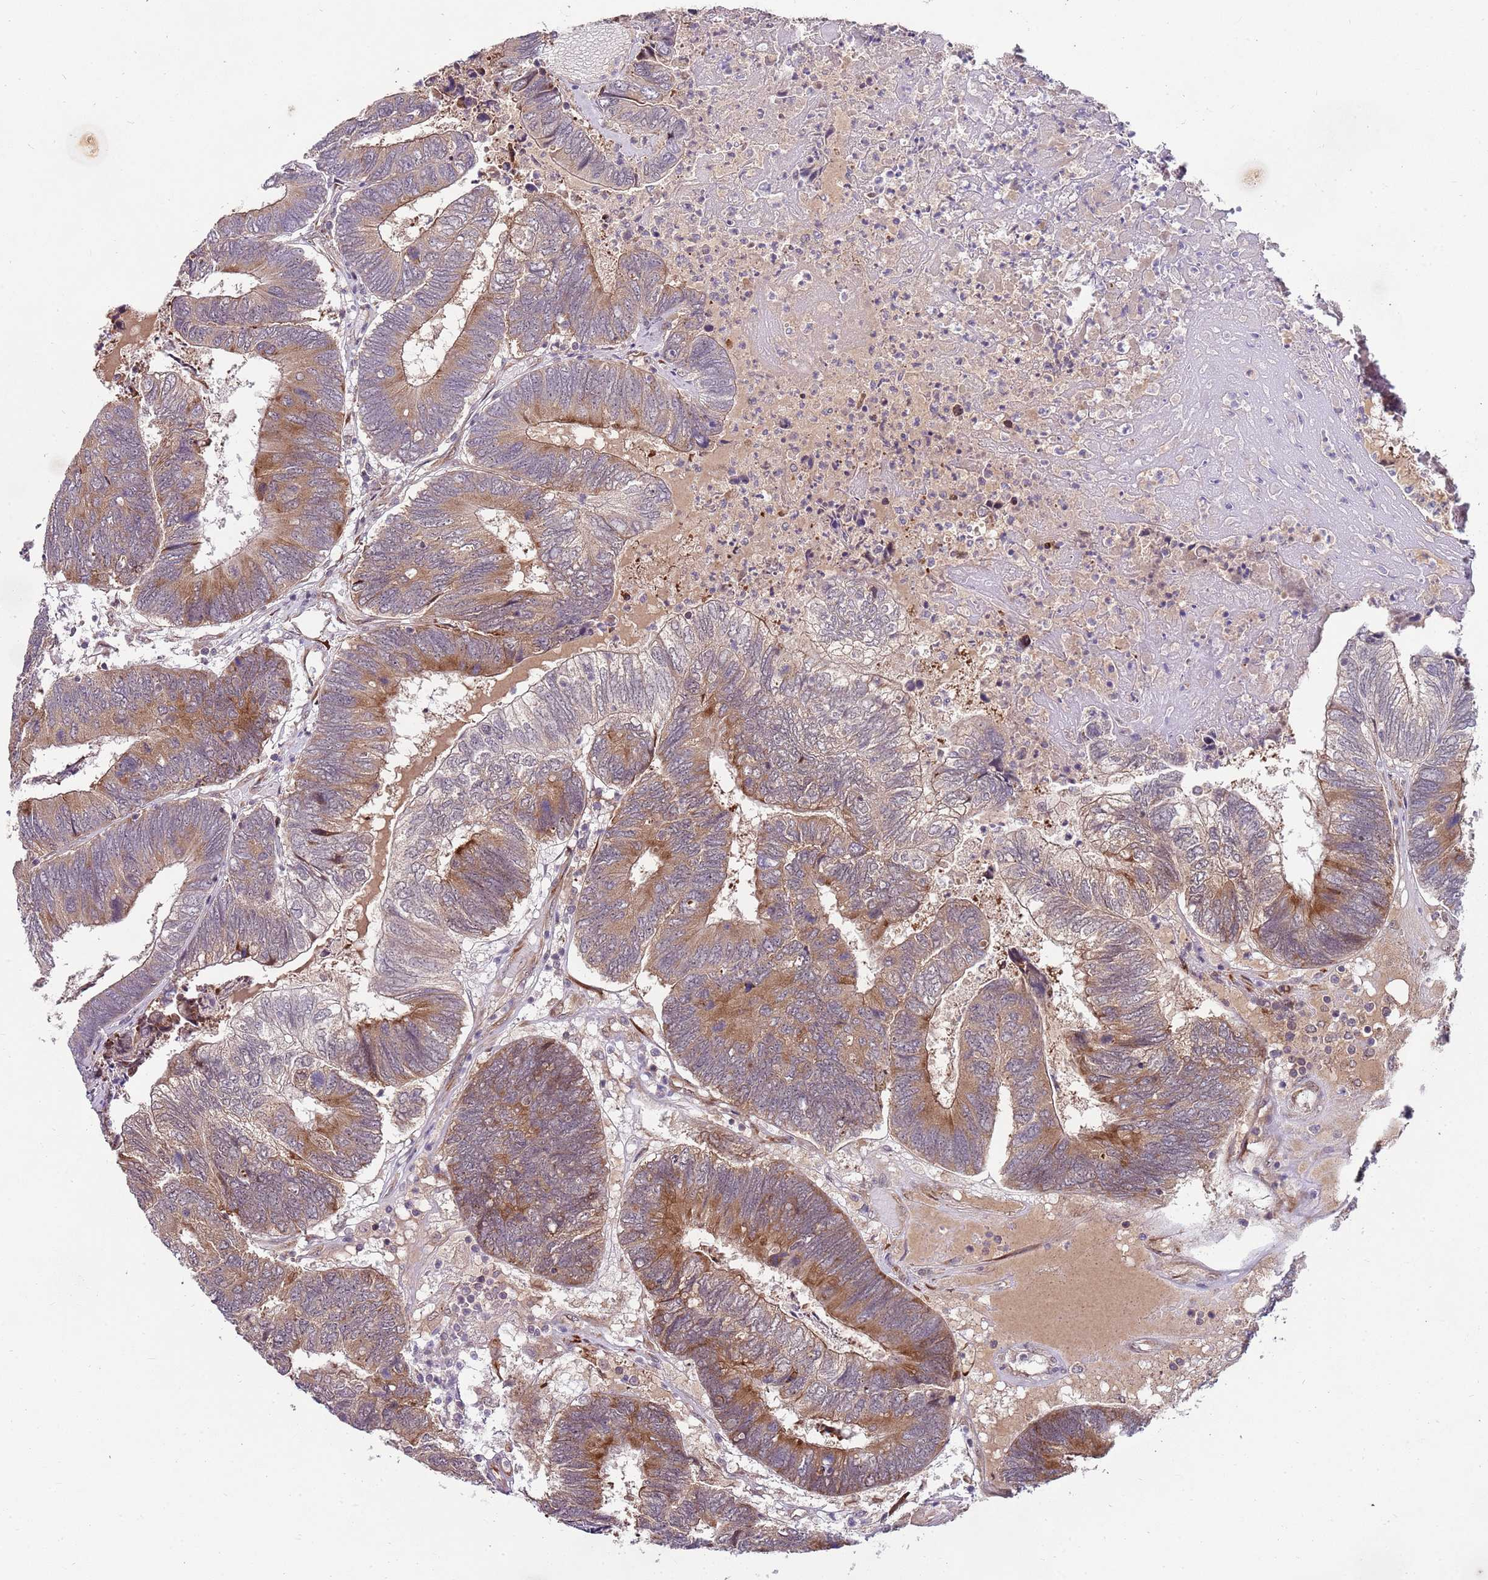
{"staining": {"intensity": "moderate", "quantity": ">75%", "location": "cytoplasmic/membranous"}, "tissue": "colorectal cancer", "cell_type": "Tumor cells", "image_type": "cancer", "snomed": [{"axis": "morphology", "description": "Adenocarcinoma, NOS"}, {"axis": "topography", "description": "Colon"}], "caption": "Brown immunohistochemical staining in colorectal cancer (adenocarcinoma) displays moderate cytoplasmic/membranous expression in approximately >75% of tumor cells.", "gene": "FBXL22", "patient": {"sex": "female", "age": 67}}